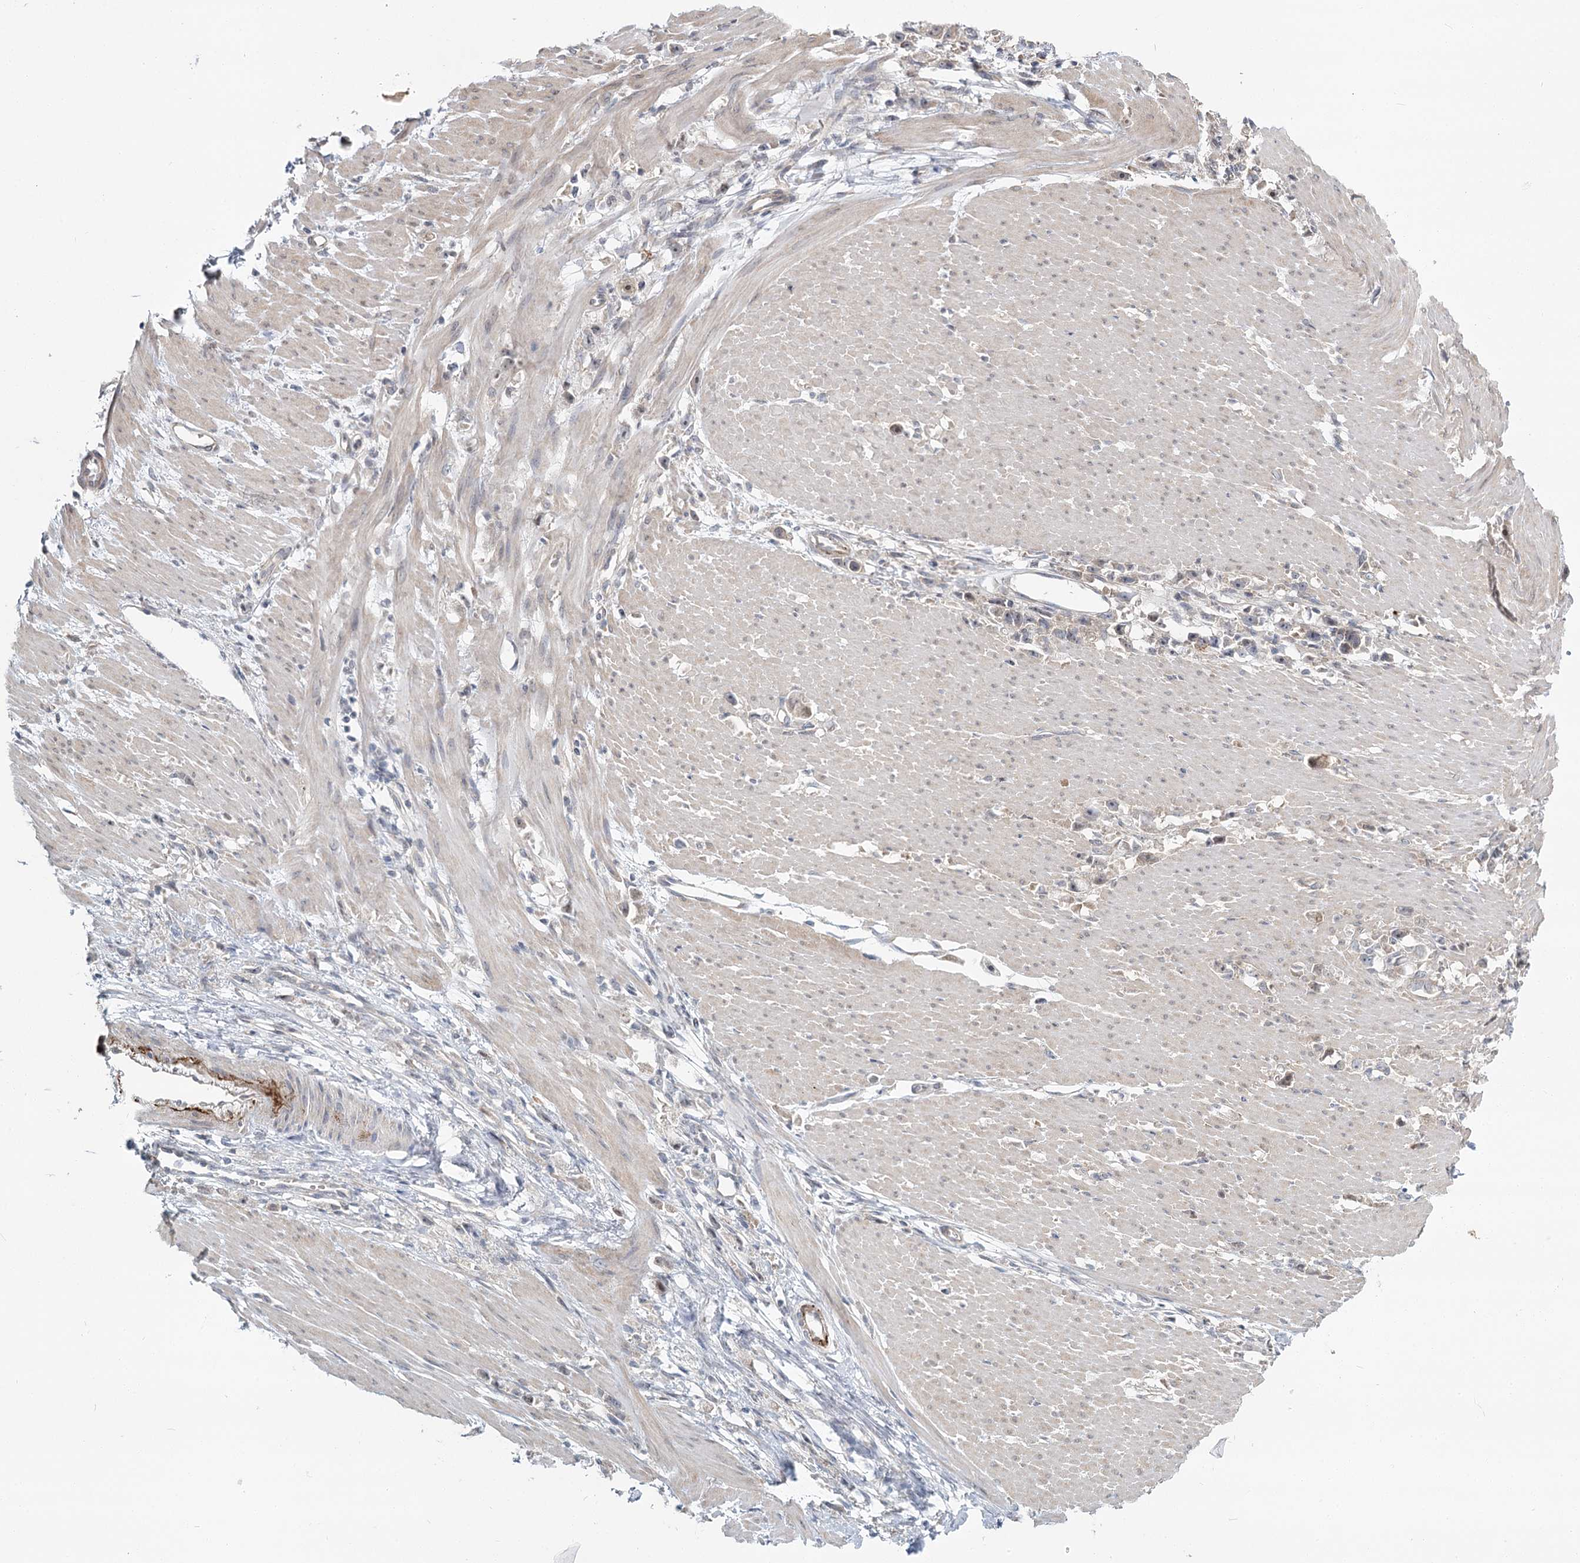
{"staining": {"intensity": "negative", "quantity": "none", "location": "none"}, "tissue": "stomach cancer", "cell_type": "Tumor cells", "image_type": "cancer", "snomed": [{"axis": "morphology", "description": "Adenocarcinoma, NOS"}, {"axis": "topography", "description": "Stomach"}], "caption": "Immunohistochemistry (IHC) photomicrograph of adenocarcinoma (stomach) stained for a protein (brown), which exhibits no staining in tumor cells.", "gene": "SPINK13", "patient": {"sex": "female", "age": 59}}